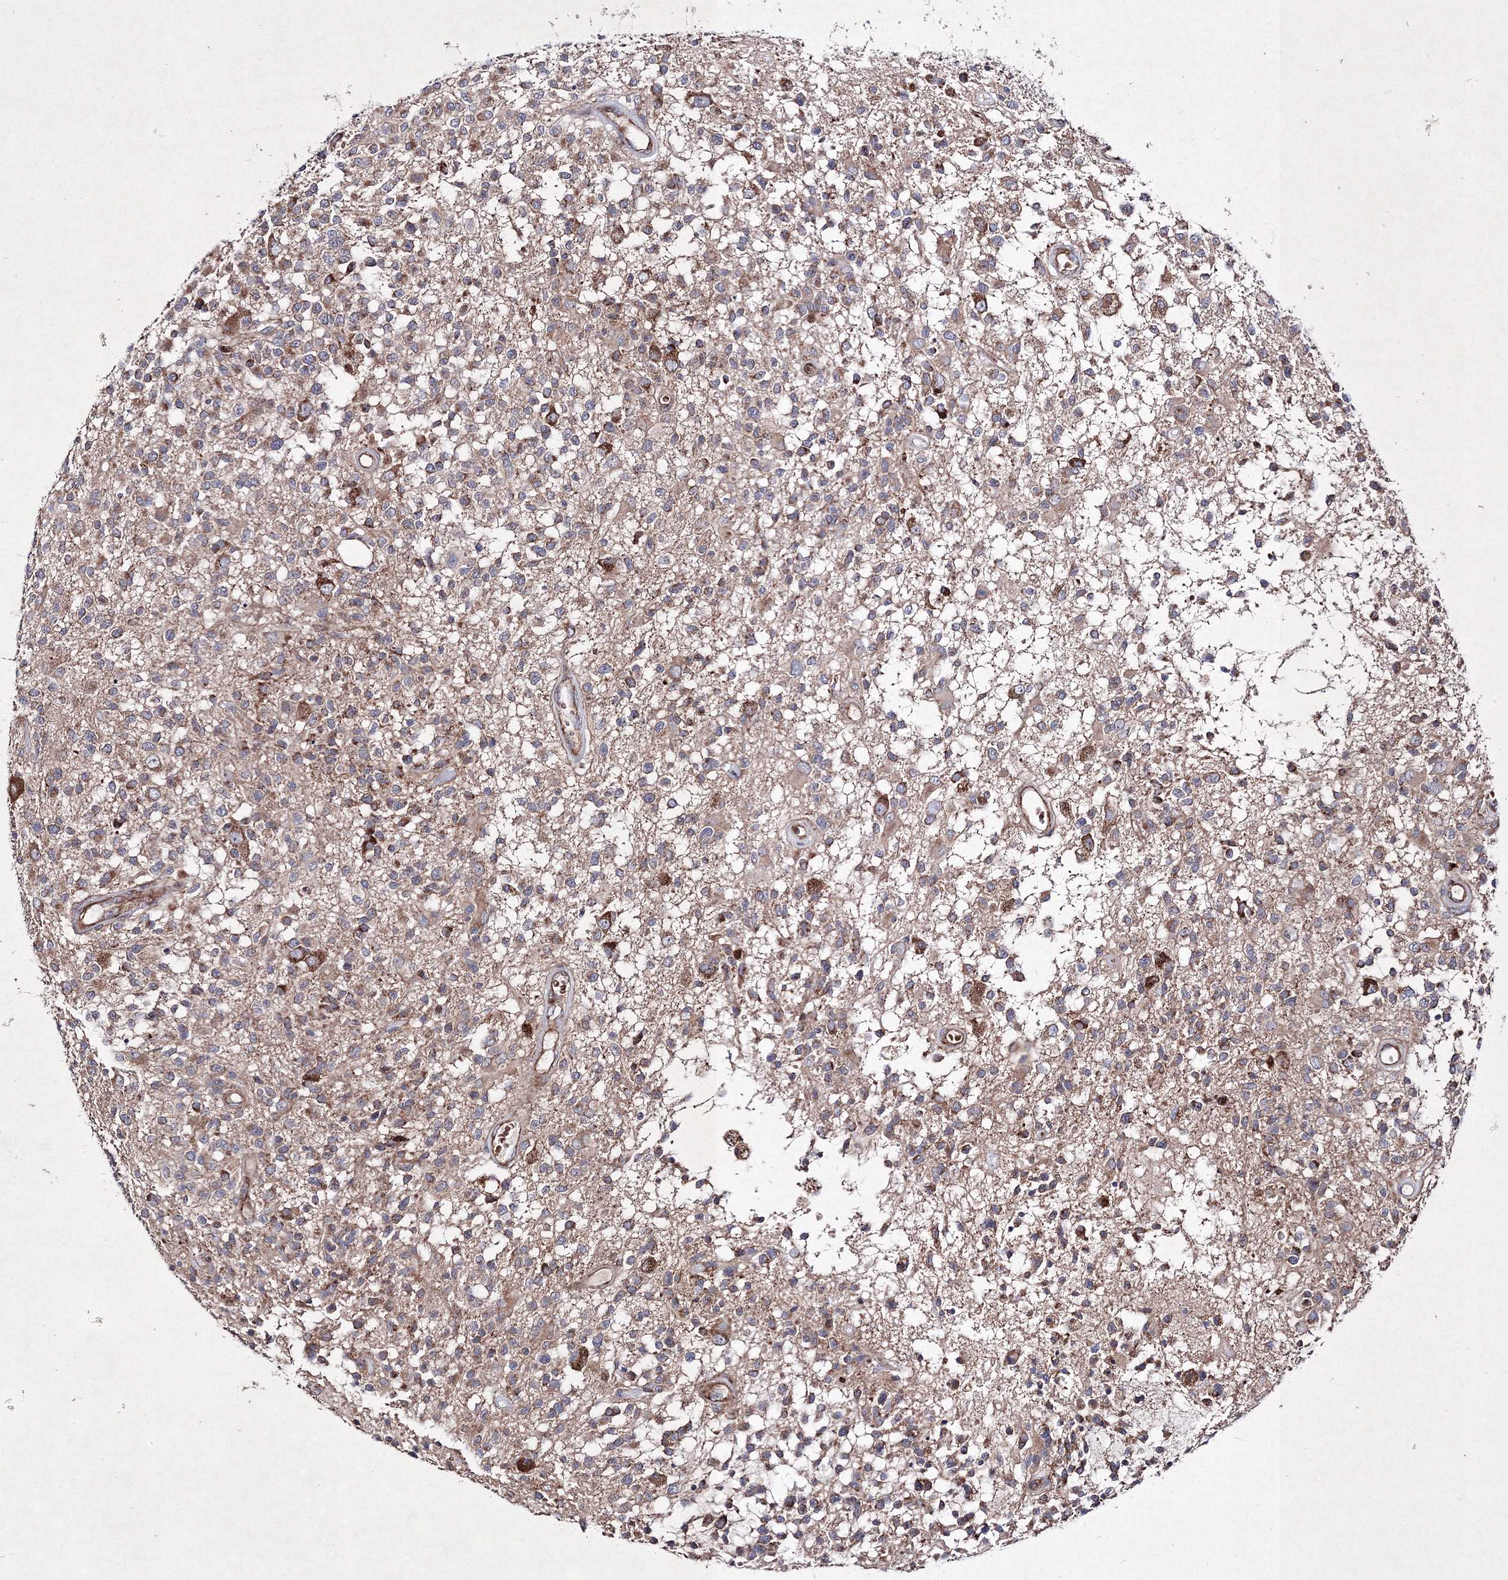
{"staining": {"intensity": "moderate", "quantity": ">75%", "location": "cytoplasmic/membranous"}, "tissue": "glioma", "cell_type": "Tumor cells", "image_type": "cancer", "snomed": [{"axis": "morphology", "description": "Glioma, malignant, High grade"}, {"axis": "morphology", "description": "Glioblastoma, NOS"}, {"axis": "topography", "description": "Brain"}], "caption": "A brown stain shows moderate cytoplasmic/membranous staining of a protein in human glioma tumor cells.", "gene": "GFM1", "patient": {"sex": "male", "age": 60}}